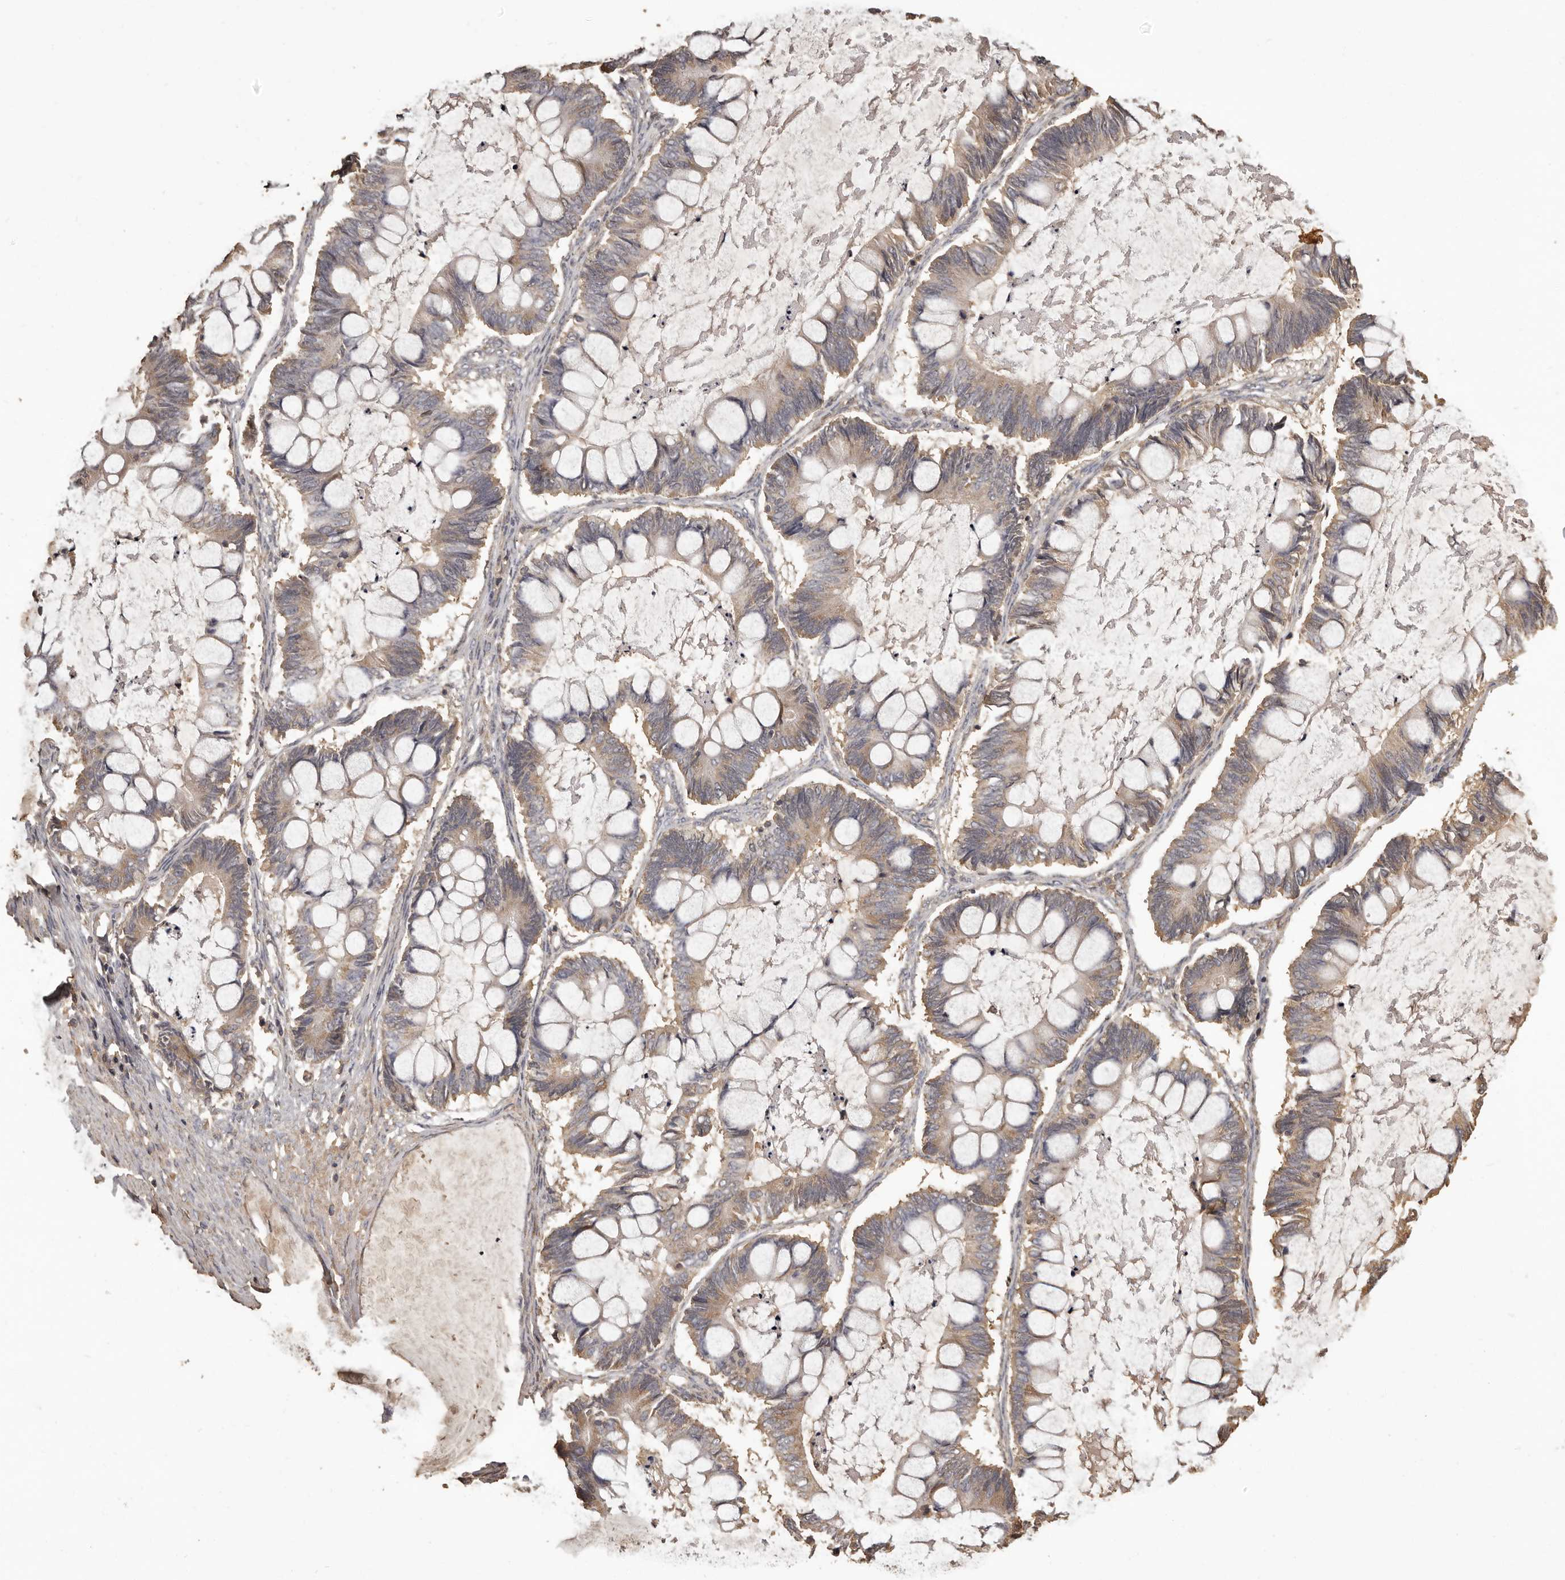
{"staining": {"intensity": "weak", "quantity": ">75%", "location": "cytoplasmic/membranous"}, "tissue": "ovarian cancer", "cell_type": "Tumor cells", "image_type": "cancer", "snomed": [{"axis": "morphology", "description": "Cystadenocarcinoma, mucinous, NOS"}, {"axis": "topography", "description": "Ovary"}], "caption": "Human mucinous cystadenocarcinoma (ovarian) stained with a brown dye shows weak cytoplasmic/membranous positive expression in approximately >75% of tumor cells.", "gene": "MGAT5", "patient": {"sex": "female", "age": 61}}